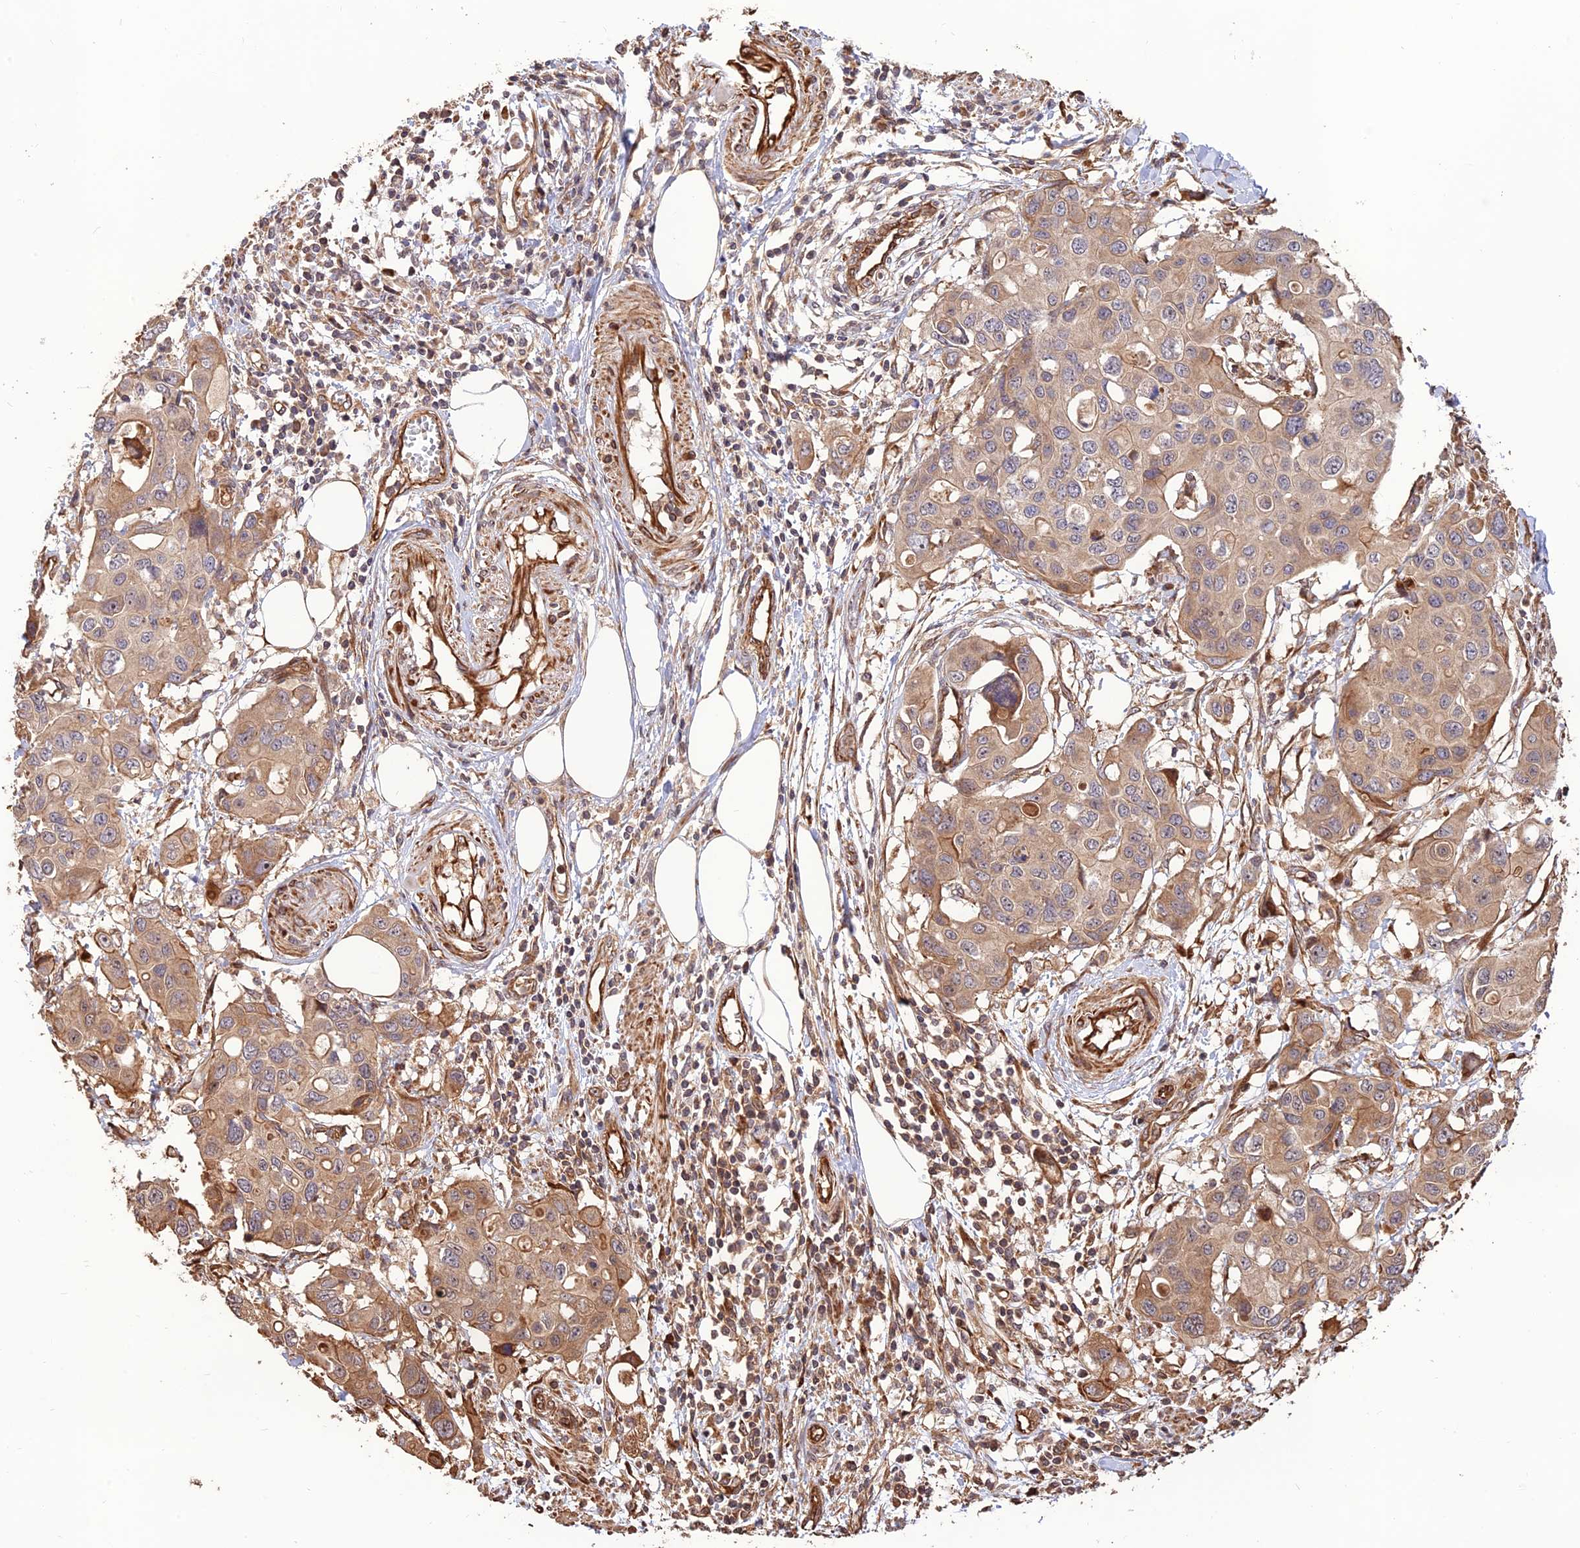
{"staining": {"intensity": "moderate", "quantity": ">75%", "location": "cytoplasmic/membranous"}, "tissue": "colorectal cancer", "cell_type": "Tumor cells", "image_type": "cancer", "snomed": [{"axis": "morphology", "description": "Adenocarcinoma, NOS"}, {"axis": "topography", "description": "Colon"}], "caption": "Tumor cells display medium levels of moderate cytoplasmic/membranous expression in approximately >75% of cells in adenocarcinoma (colorectal). (Brightfield microscopy of DAB IHC at high magnification).", "gene": "CREBL2", "patient": {"sex": "male", "age": 77}}